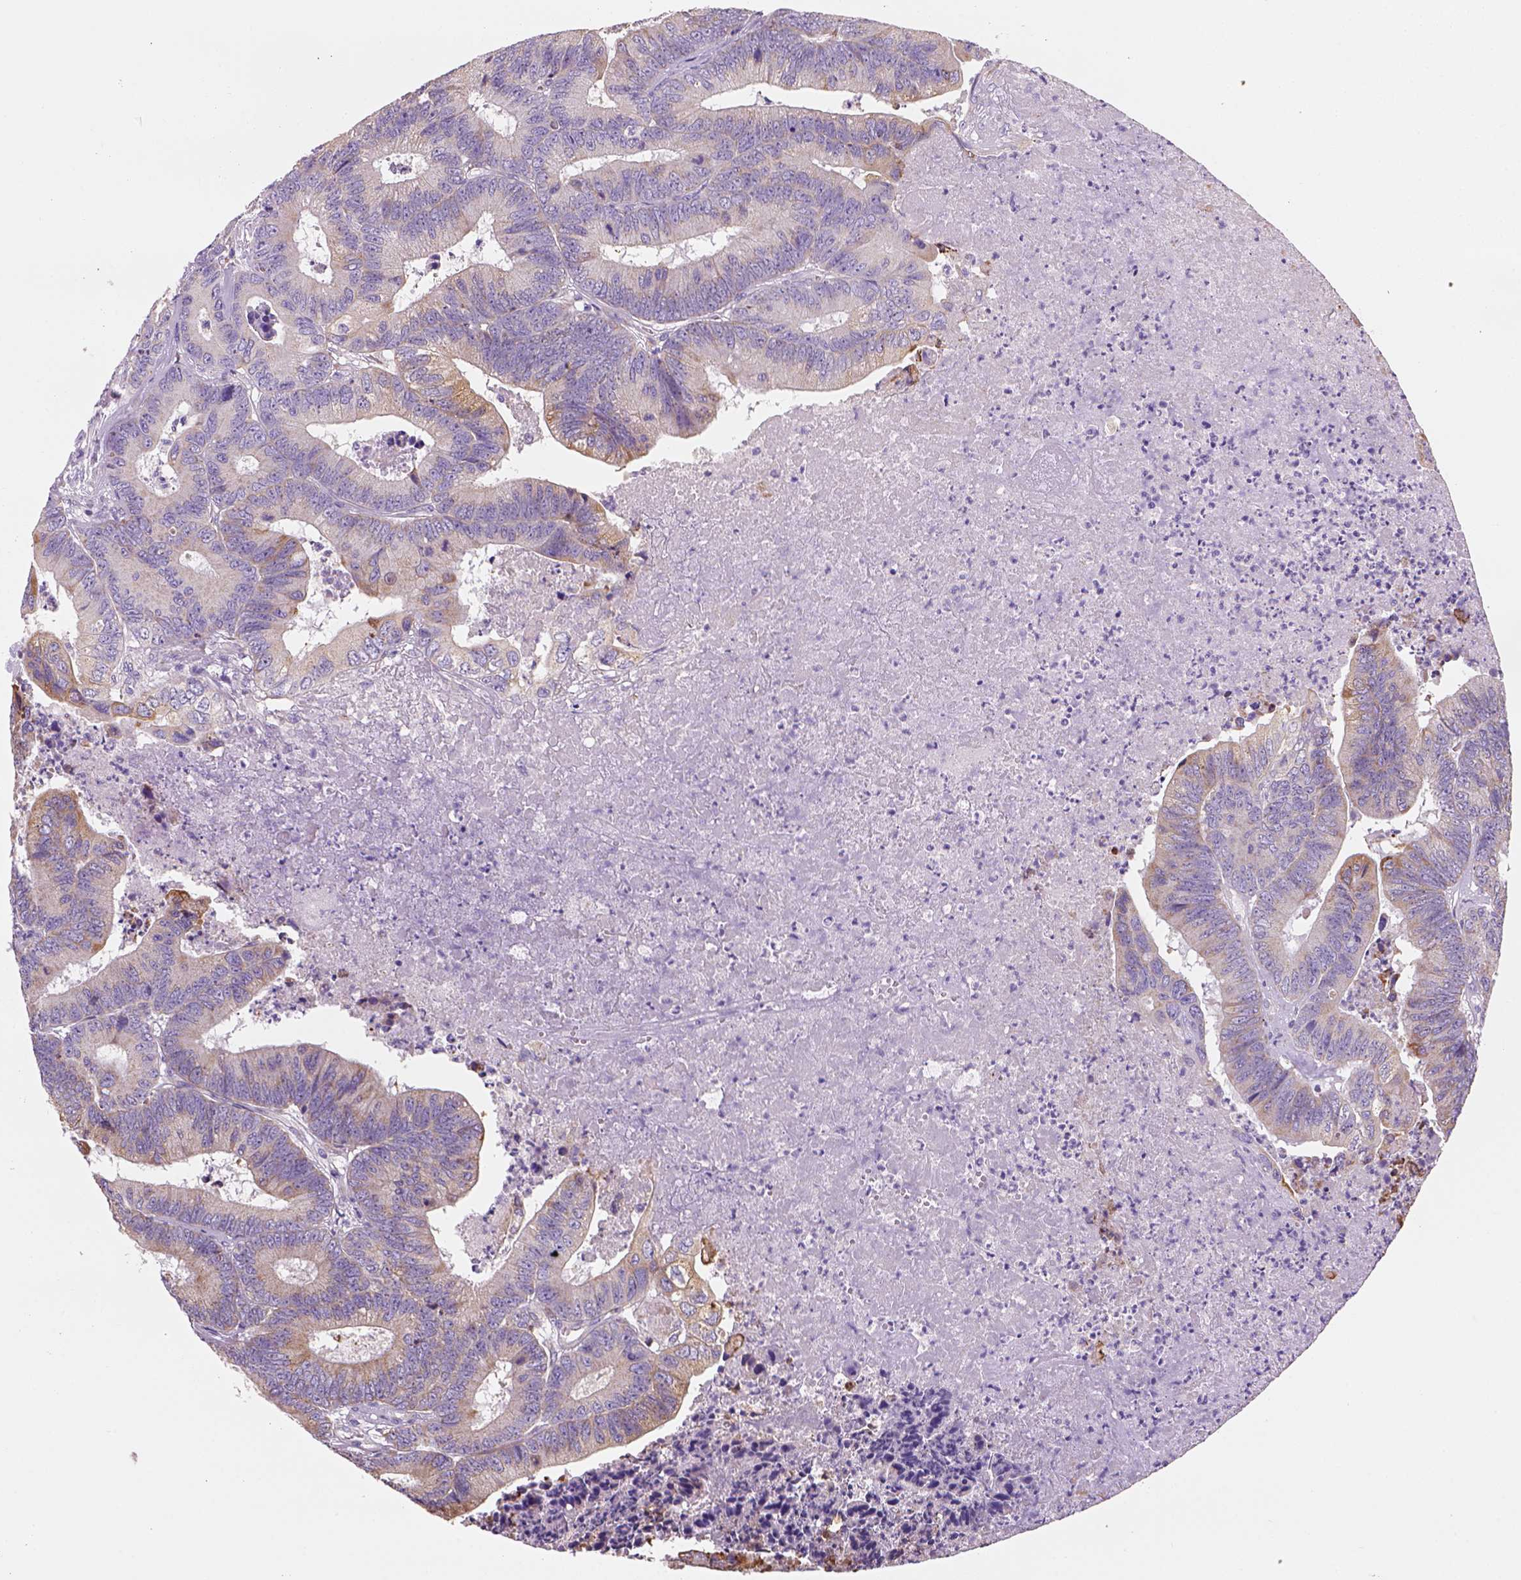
{"staining": {"intensity": "weak", "quantity": "25%-75%", "location": "cytoplasmic/membranous"}, "tissue": "colorectal cancer", "cell_type": "Tumor cells", "image_type": "cancer", "snomed": [{"axis": "morphology", "description": "Adenocarcinoma, NOS"}, {"axis": "topography", "description": "Colon"}], "caption": "DAB (3,3'-diaminobenzidine) immunohistochemical staining of colorectal cancer (adenocarcinoma) exhibits weak cytoplasmic/membranous protein positivity in about 25%-75% of tumor cells.", "gene": "CES2", "patient": {"sex": "male", "age": 84}}